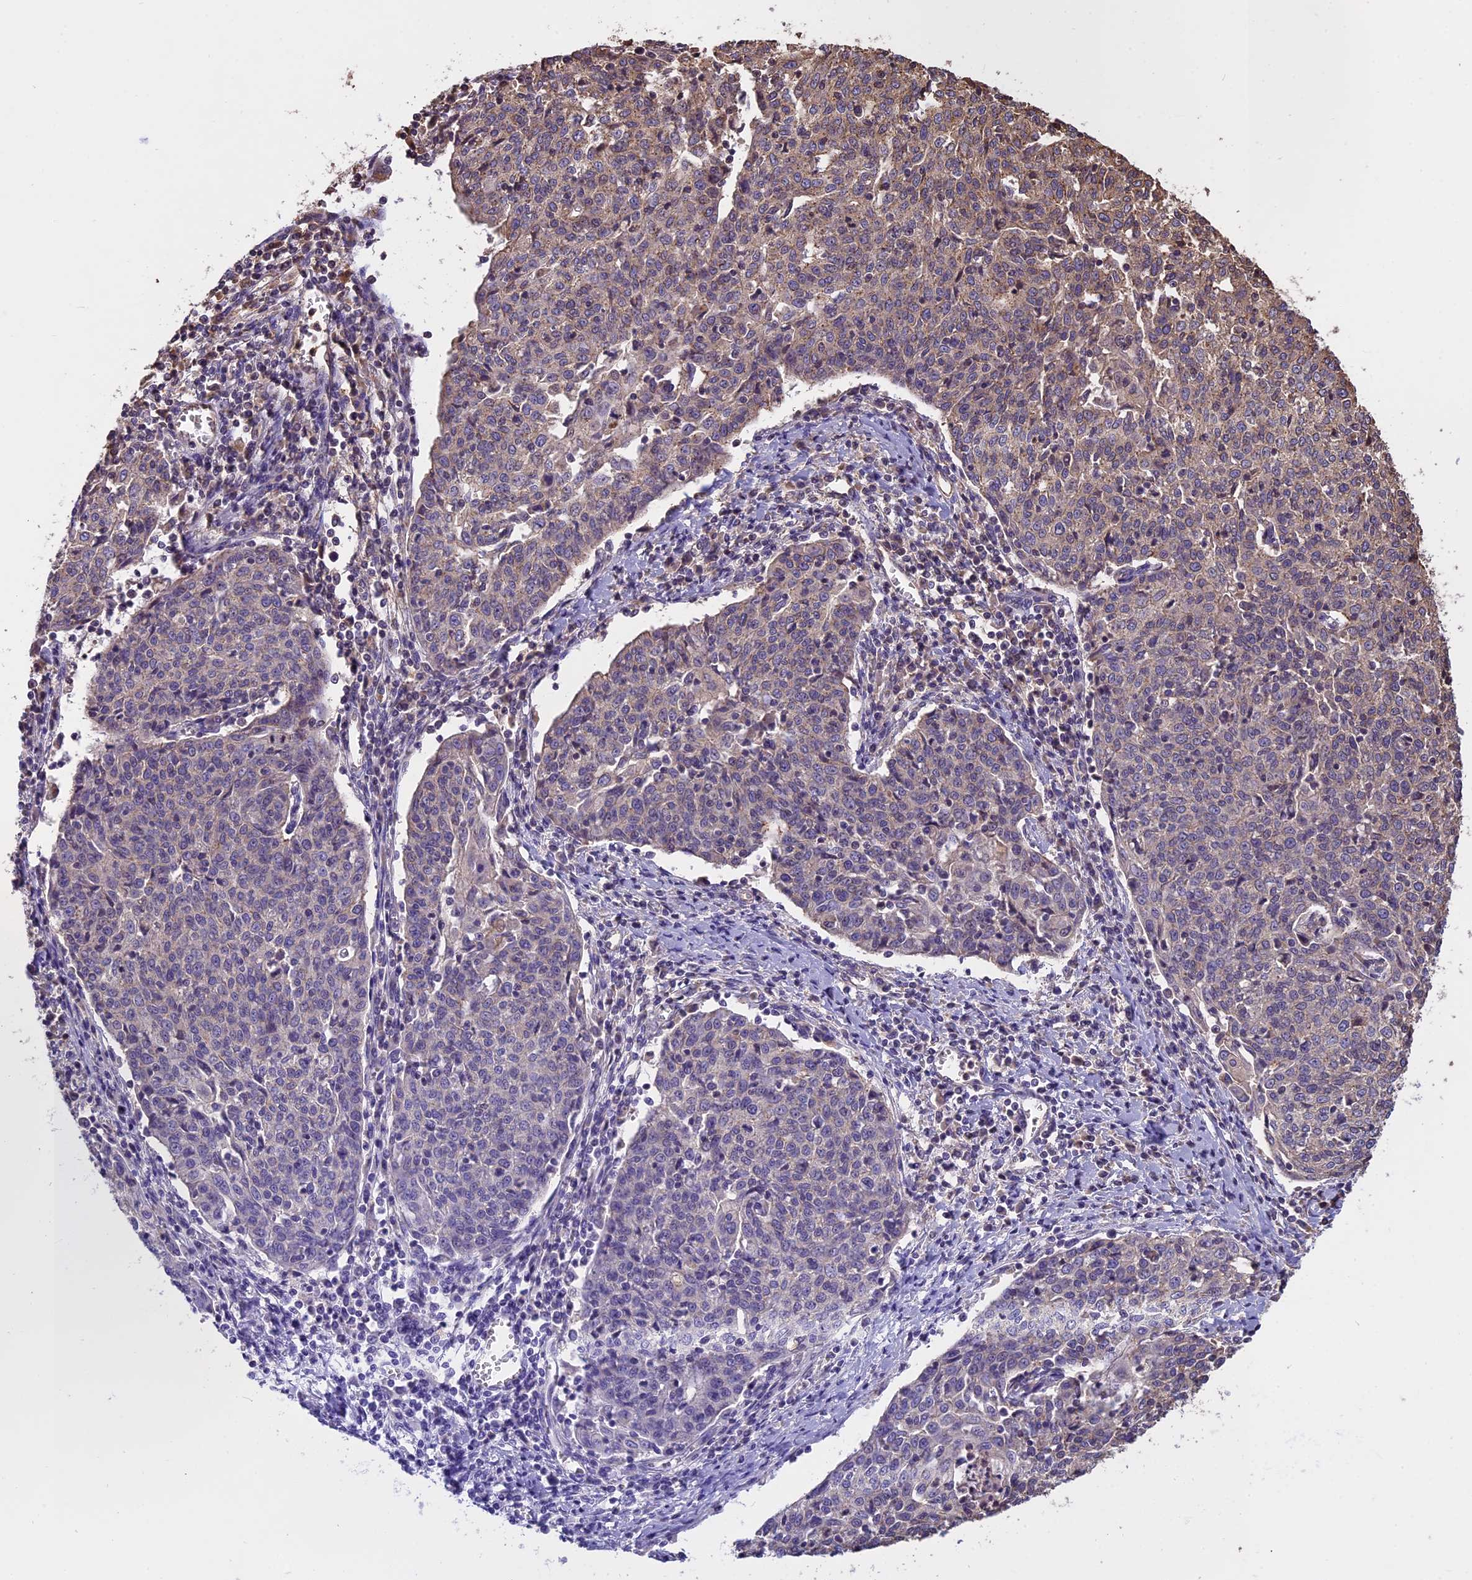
{"staining": {"intensity": "weak", "quantity": "25%-75%", "location": "cytoplasmic/membranous"}, "tissue": "cervical cancer", "cell_type": "Tumor cells", "image_type": "cancer", "snomed": [{"axis": "morphology", "description": "Squamous cell carcinoma, NOS"}, {"axis": "topography", "description": "Cervix"}], "caption": "Immunohistochemistry (DAB (3,3'-diaminobenzidine)) staining of human cervical cancer (squamous cell carcinoma) reveals weak cytoplasmic/membranous protein expression in approximately 25%-75% of tumor cells.", "gene": "CHMP2A", "patient": {"sex": "female", "age": 48}}